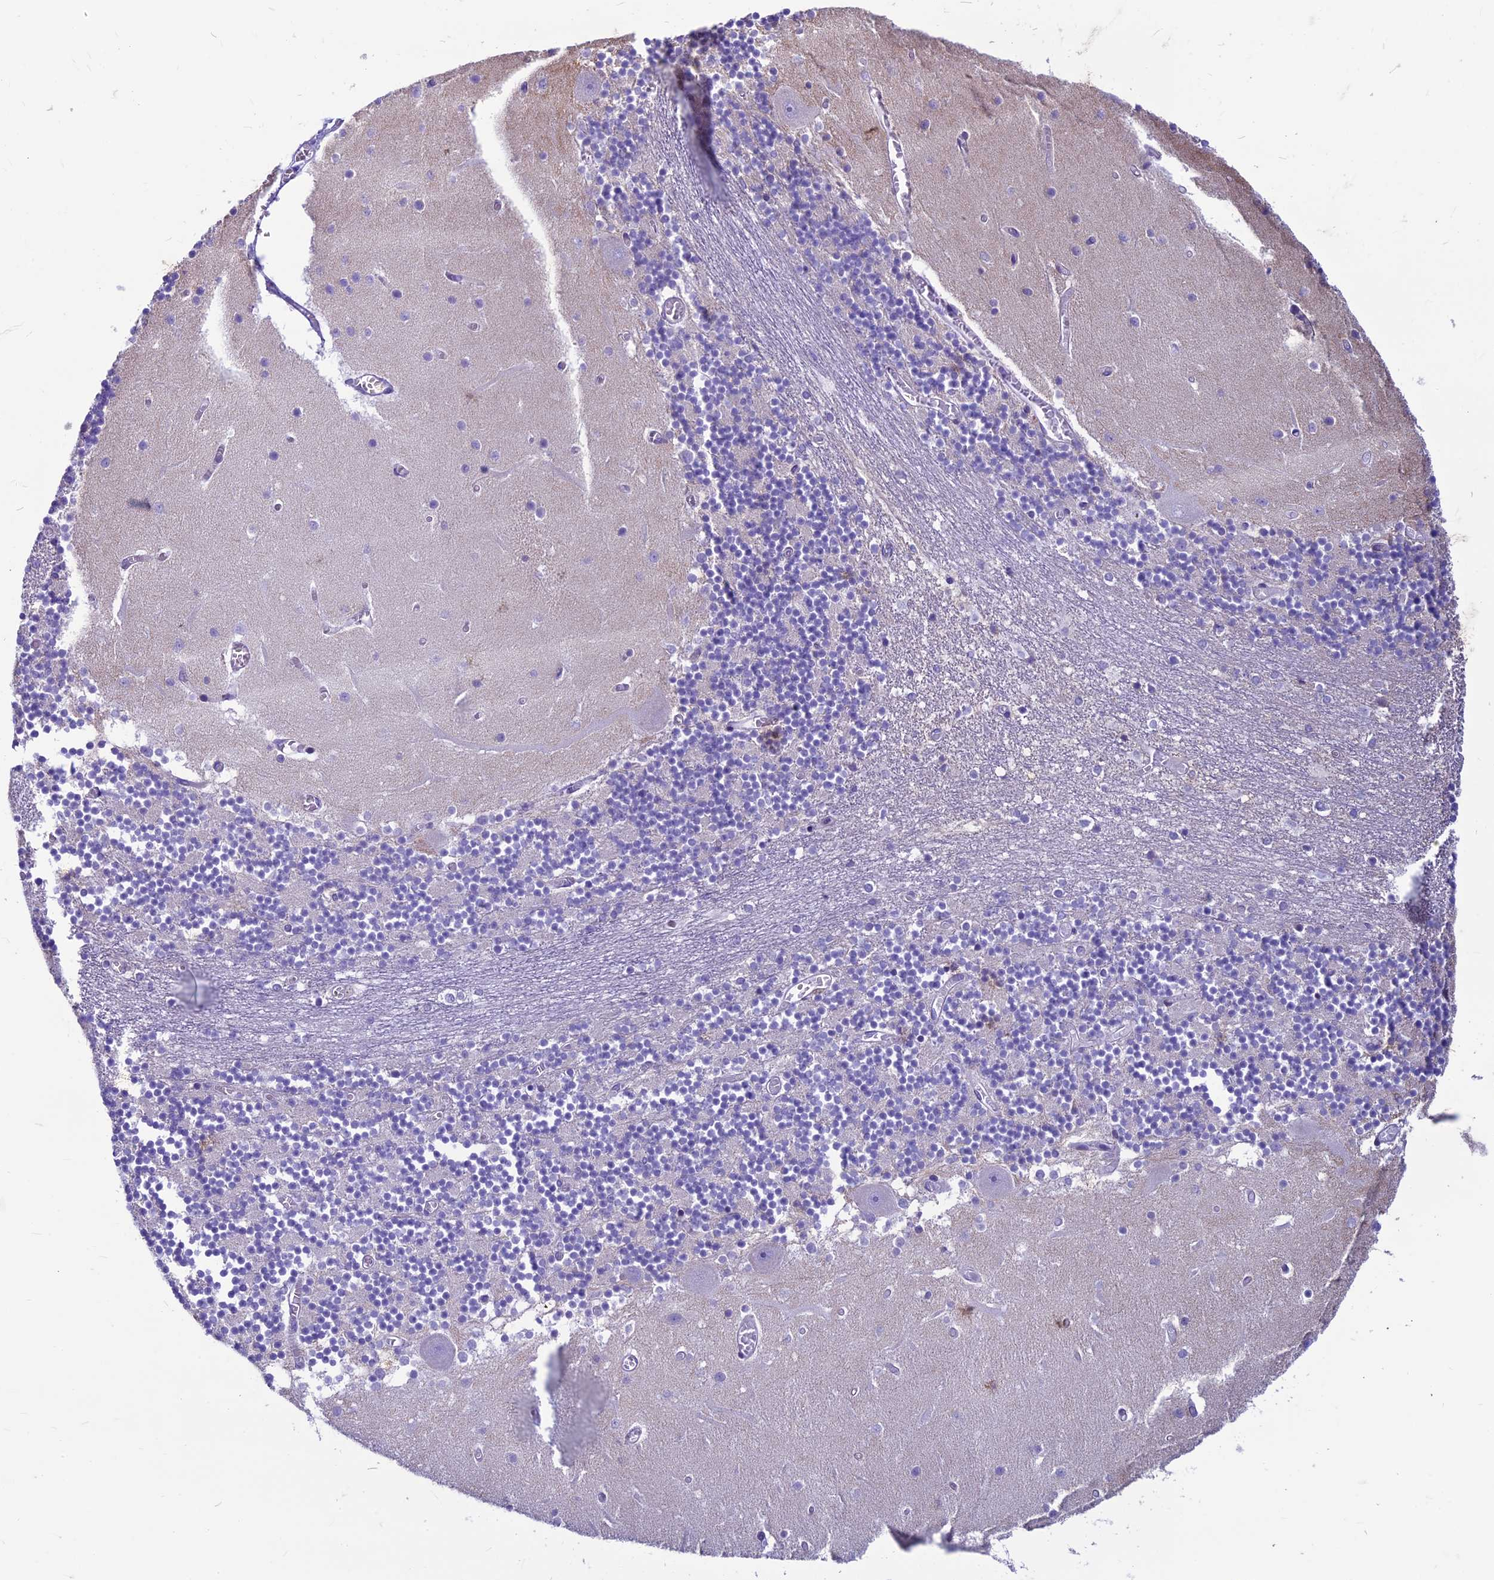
{"staining": {"intensity": "negative", "quantity": "none", "location": "none"}, "tissue": "cerebellum", "cell_type": "Cells in granular layer", "image_type": "normal", "snomed": [{"axis": "morphology", "description": "Normal tissue, NOS"}, {"axis": "topography", "description": "Cerebellum"}], "caption": "IHC histopathology image of normal cerebellum: cerebellum stained with DAB (3,3'-diaminobenzidine) exhibits no significant protein staining in cells in granular layer. (DAB immunohistochemistry (IHC) visualized using brightfield microscopy, high magnification).", "gene": "CDAN1", "patient": {"sex": "female", "age": 28}}